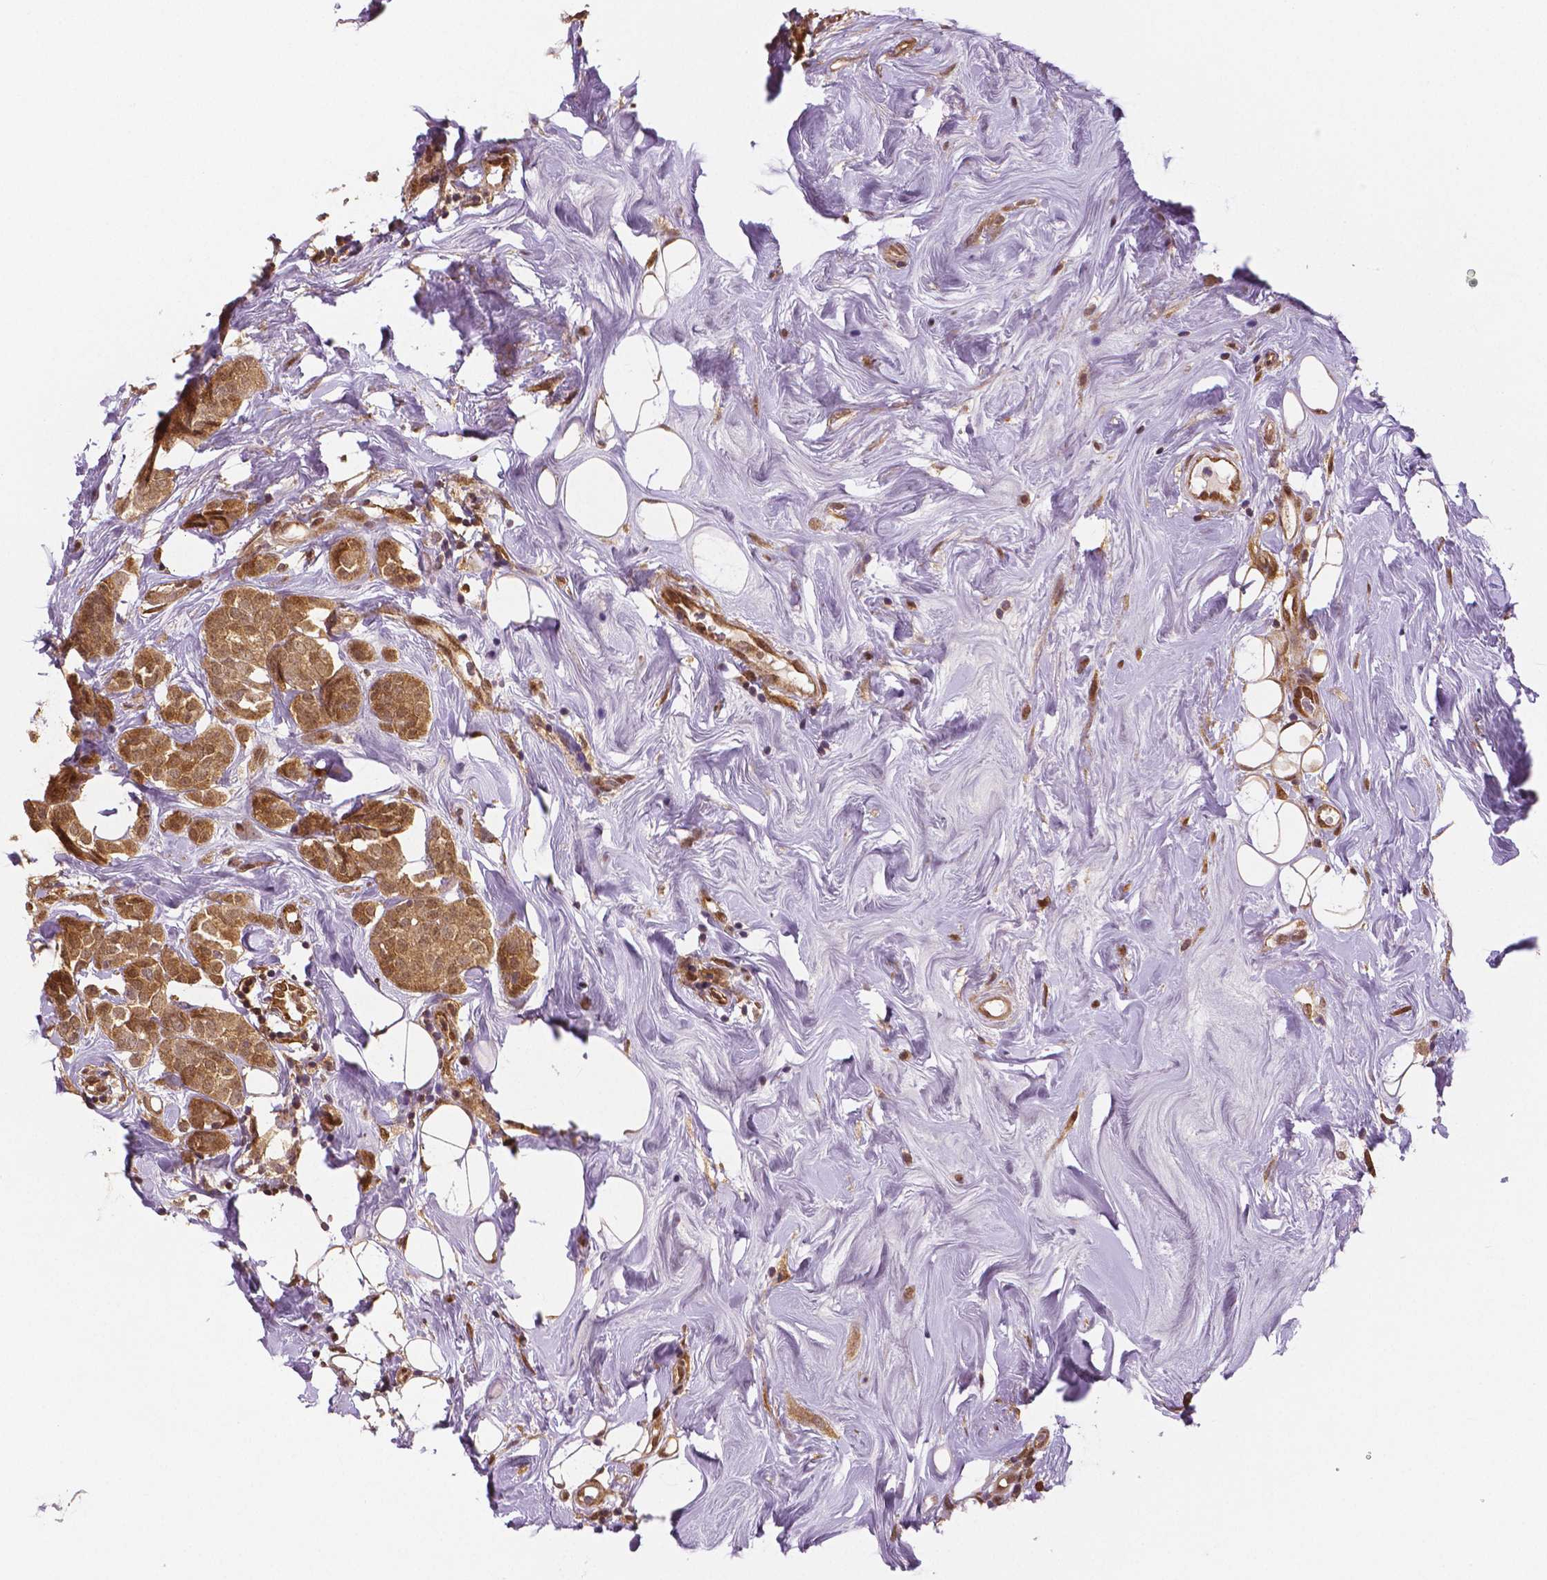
{"staining": {"intensity": "moderate", "quantity": ">75%", "location": "cytoplasmic/membranous,nuclear"}, "tissue": "breast cancer", "cell_type": "Tumor cells", "image_type": "cancer", "snomed": [{"axis": "morphology", "description": "Lobular carcinoma"}, {"axis": "topography", "description": "Breast"}], "caption": "Protein expression analysis of human breast cancer (lobular carcinoma) reveals moderate cytoplasmic/membranous and nuclear expression in about >75% of tumor cells.", "gene": "STAT3", "patient": {"sex": "female", "age": 49}}